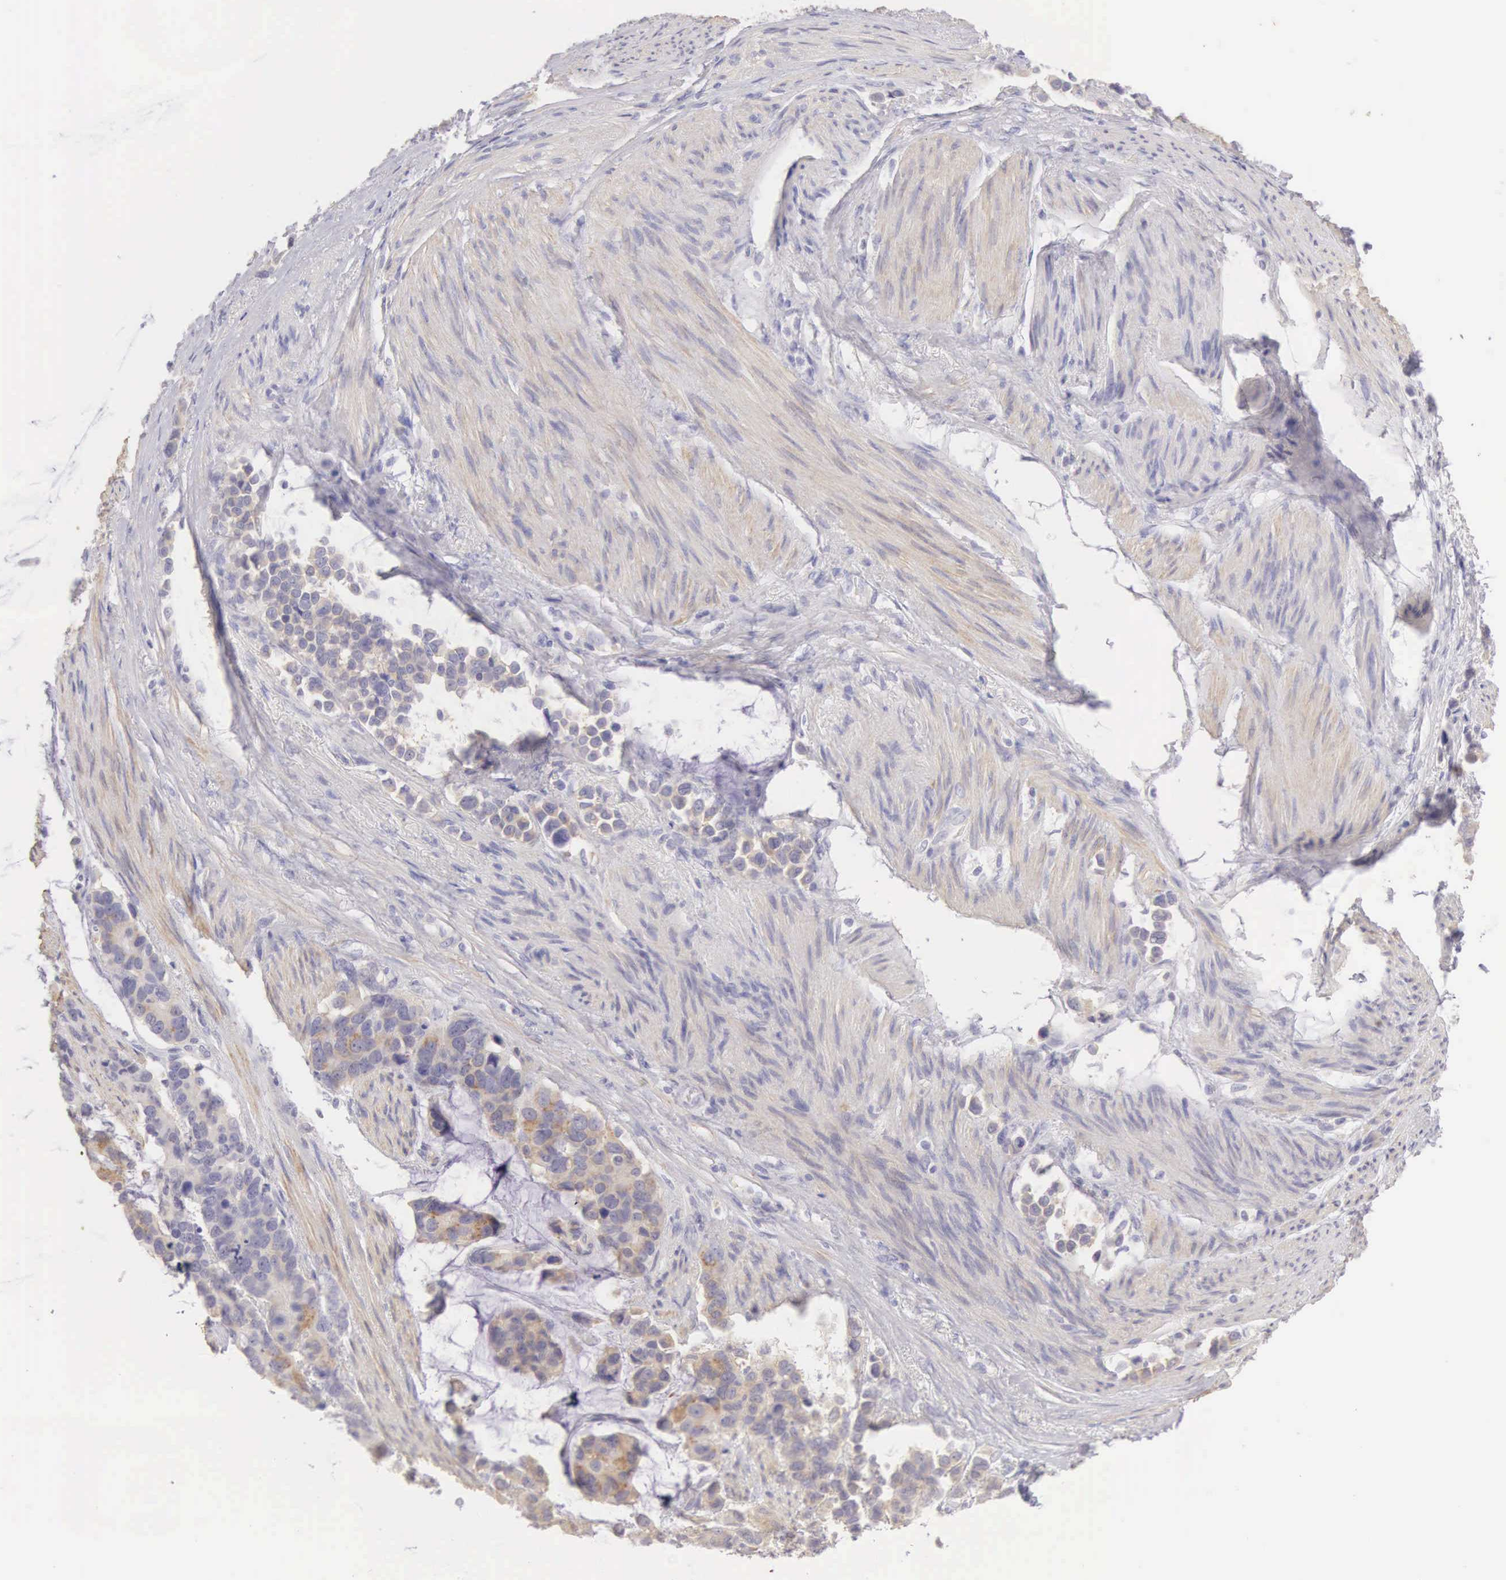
{"staining": {"intensity": "weak", "quantity": "<25%", "location": "cytoplasmic/membranous"}, "tissue": "stomach cancer", "cell_type": "Tumor cells", "image_type": "cancer", "snomed": [{"axis": "morphology", "description": "Adenocarcinoma, NOS"}, {"axis": "topography", "description": "Stomach, upper"}], "caption": "Micrograph shows no protein staining in tumor cells of stomach cancer tissue.", "gene": "ARFGAP3", "patient": {"sex": "male", "age": 71}}